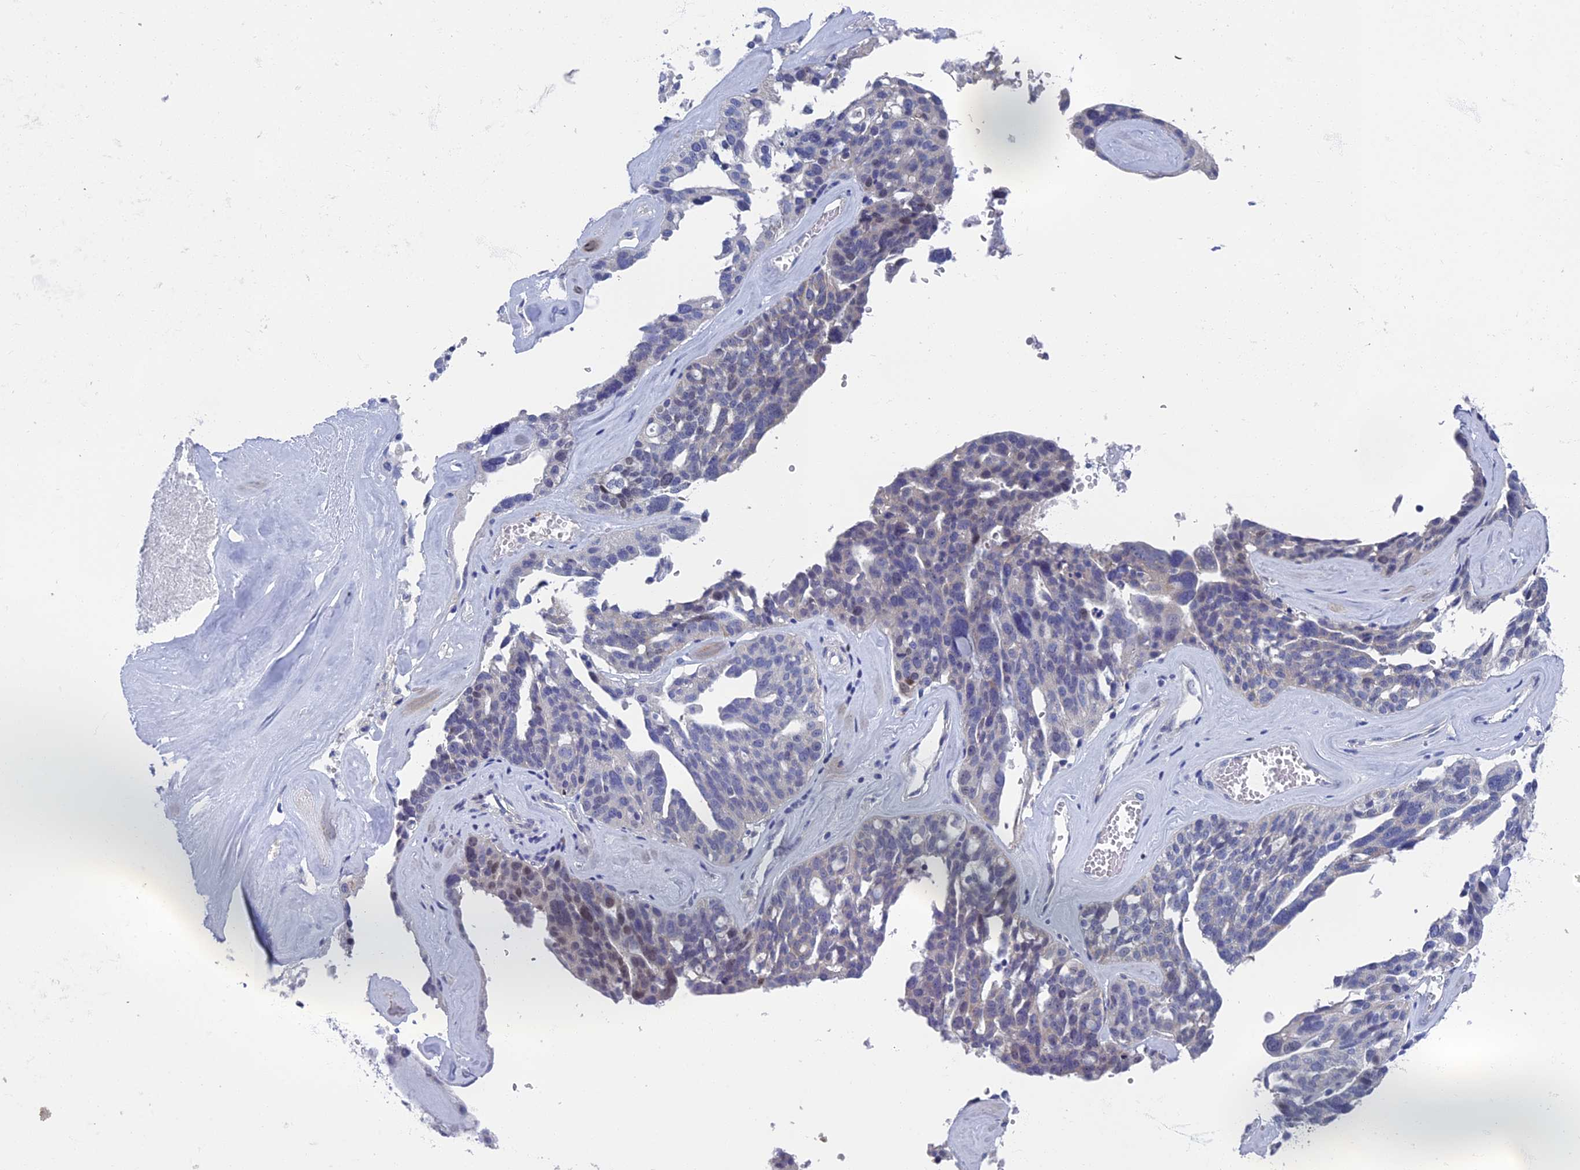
{"staining": {"intensity": "weak", "quantity": "<25%", "location": "nuclear"}, "tissue": "ovarian cancer", "cell_type": "Tumor cells", "image_type": "cancer", "snomed": [{"axis": "morphology", "description": "Cystadenocarcinoma, serous, NOS"}, {"axis": "topography", "description": "Ovary"}], "caption": "The micrograph demonstrates no staining of tumor cells in ovarian serous cystadenocarcinoma.", "gene": "SPIN4", "patient": {"sex": "female", "age": 59}}